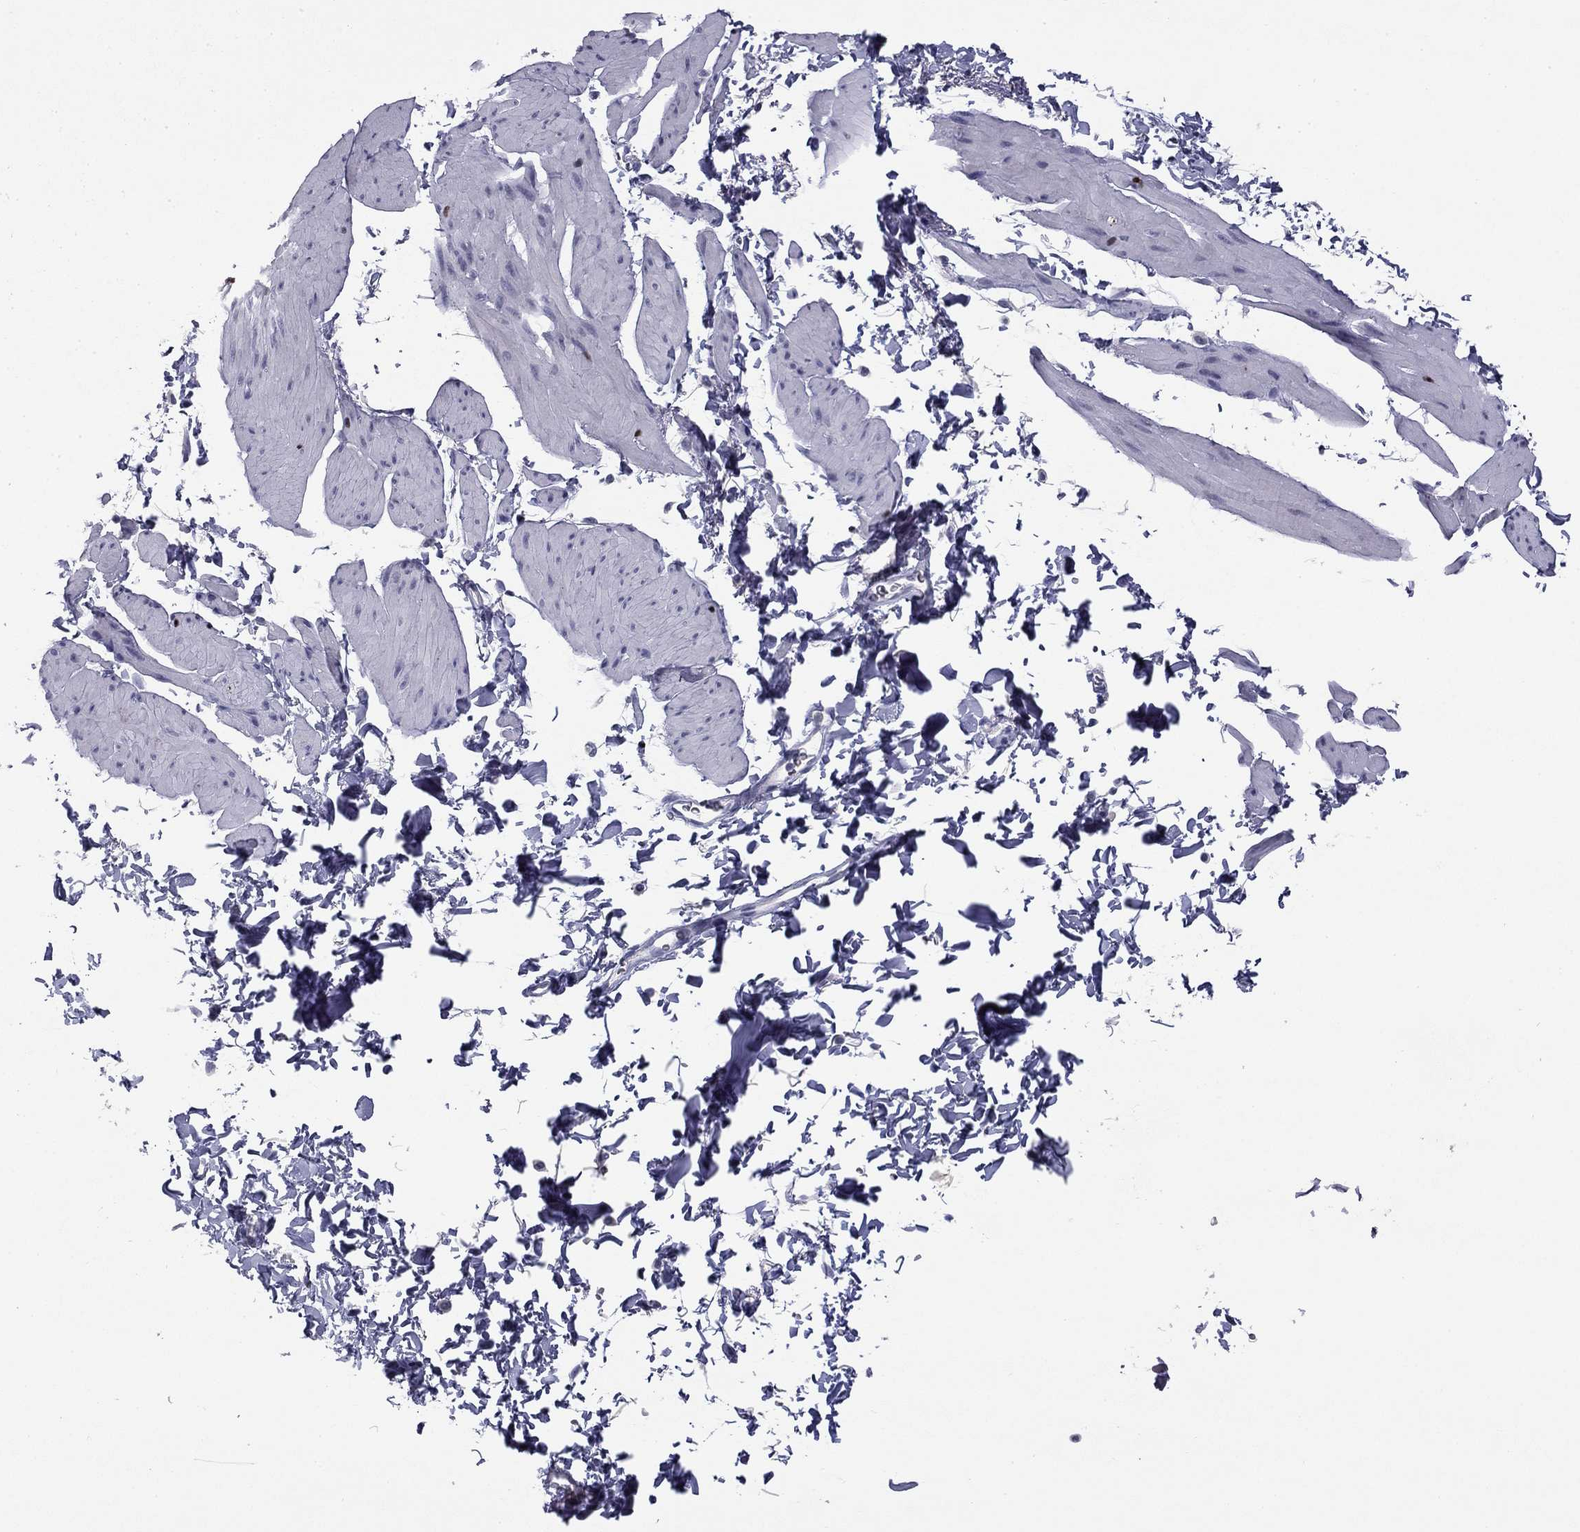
{"staining": {"intensity": "negative", "quantity": "none", "location": "none"}, "tissue": "smooth muscle", "cell_type": "Smooth muscle cells", "image_type": "normal", "snomed": [{"axis": "morphology", "description": "Normal tissue, NOS"}, {"axis": "topography", "description": "Adipose tissue"}, {"axis": "topography", "description": "Smooth muscle"}, {"axis": "topography", "description": "Peripheral nerve tissue"}], "caption": "Smooth muscle stained for a protein using immunohistochemistry (IHC) reveals no staining smooth muscle cells.", "gene": "TFAP2B", "patient": {"sex": "male", "age": 83}}